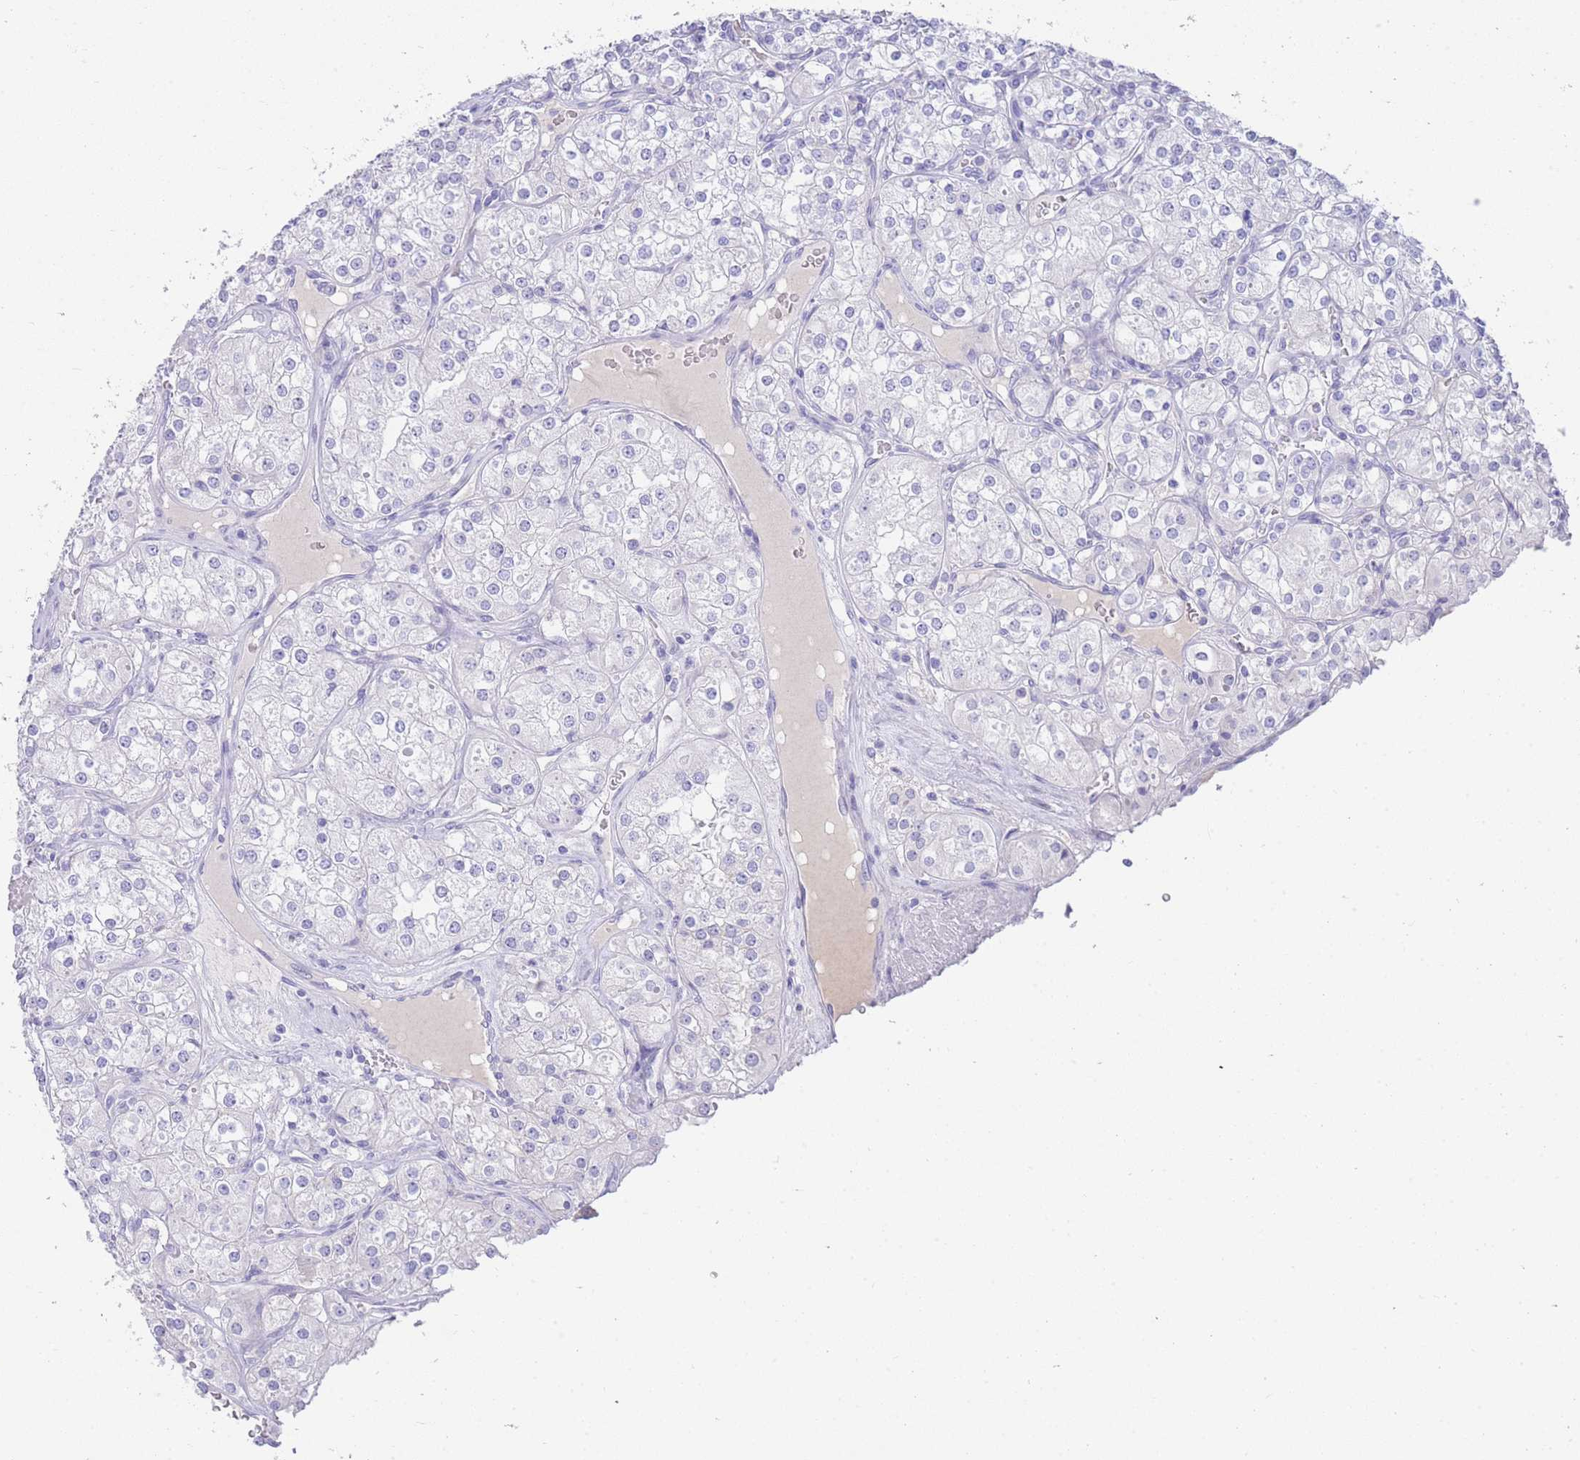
{"staining": {"intensity": "negative", "quantity": "none", "location": "none"}, "tissue": "renal cancer", "cell_type": "Tumor cells", "image_type": "cancer", "snomed": [{"axis": "morphology", "description": "Adenocarcinoma, NOS"}, {"axis": "topography", "description": "Kidney"}], "caption": "An immunohistochemistry photomicrograph of adenocarcinoma (renal) is shown. There is no staining in tumor cells of adenocarcinoma (renal). The staining was performed using DAB (3,3'-diaminobenzidine) to visualize the protein expression in brown, while the nuclei were stained in blue with hematoxylin (Magnification: 20x).", "gene": "LRRC37A", "patient": {"sex": "male", "age": 77}}